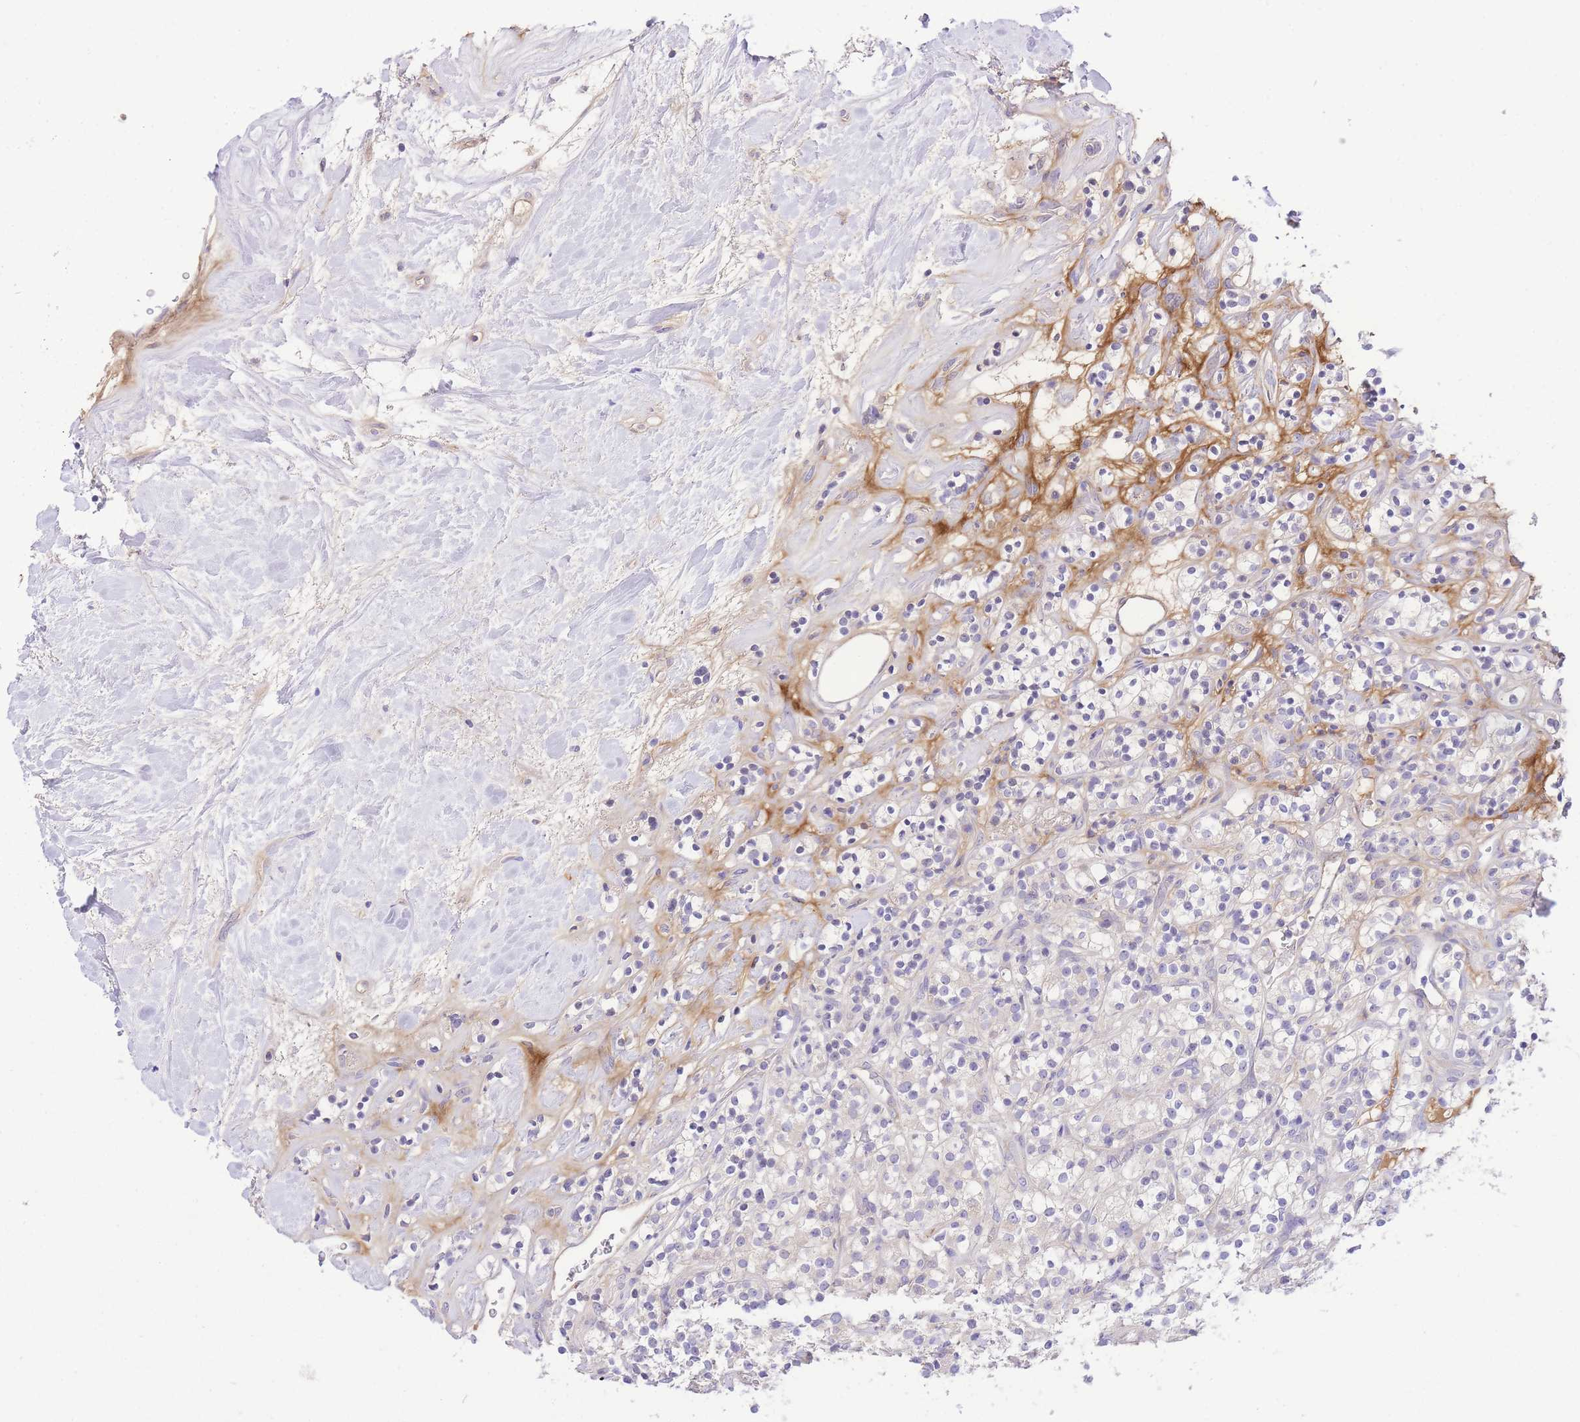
{"staining": {"intensity": "negative", "quantity": "none", "location": "none"}, "tissue": "renal cancer", "cell_type": "Tumor cells", "image_type": "cancer", "snomed": [{"axis": "morphology", "description": "Adenocarcinoma, NOS"}, {"axis": "topography", "description": "Kidney"}], "caption": "Histopathology image shows no significant protein staining in tumor cells of renal adenocarcinoma.", "gene": "LIPH", "patient": {"sex": "male", "age": 77}}